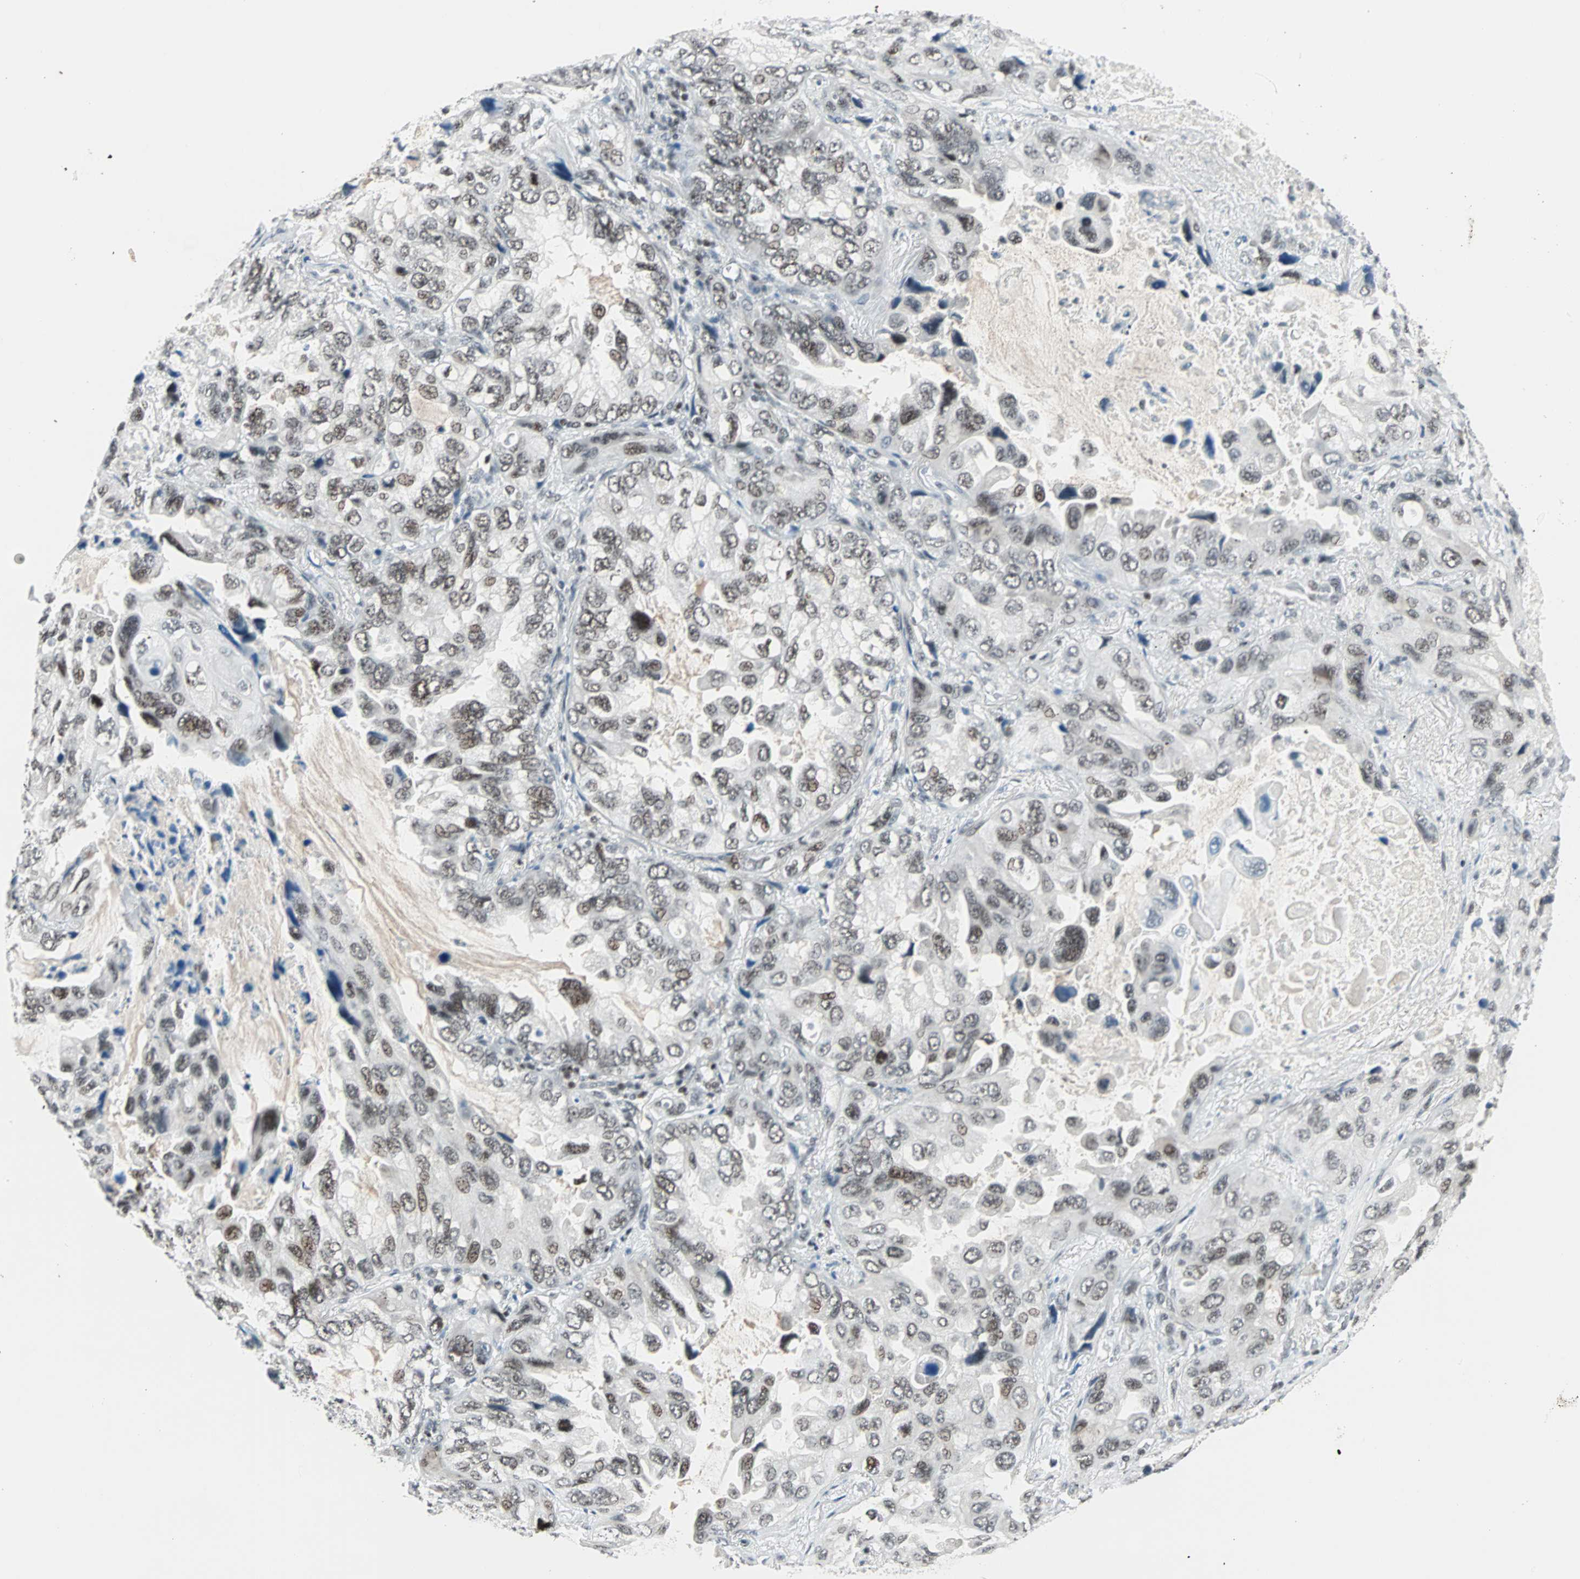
{"staining": {"intensity": "weak", "quantity": ">75%", "location": "nuclear"}, "tissue": "lung cancer", "cell_type": "Tumor cells", "image_type": "cancer", "snomed": [{"axis": "morphology", "description": "Squamous cell carcinoma, NOS"}, {"axis": "topography", "description": "Lung"}], "caption": "Tumor cells display low levels of weak nuclear positivity in about >75% of cells in lung cancer (squamous cell carcinoma).", "gene": "SIN3A", "patient": {"sex": "female", "age": 73}}